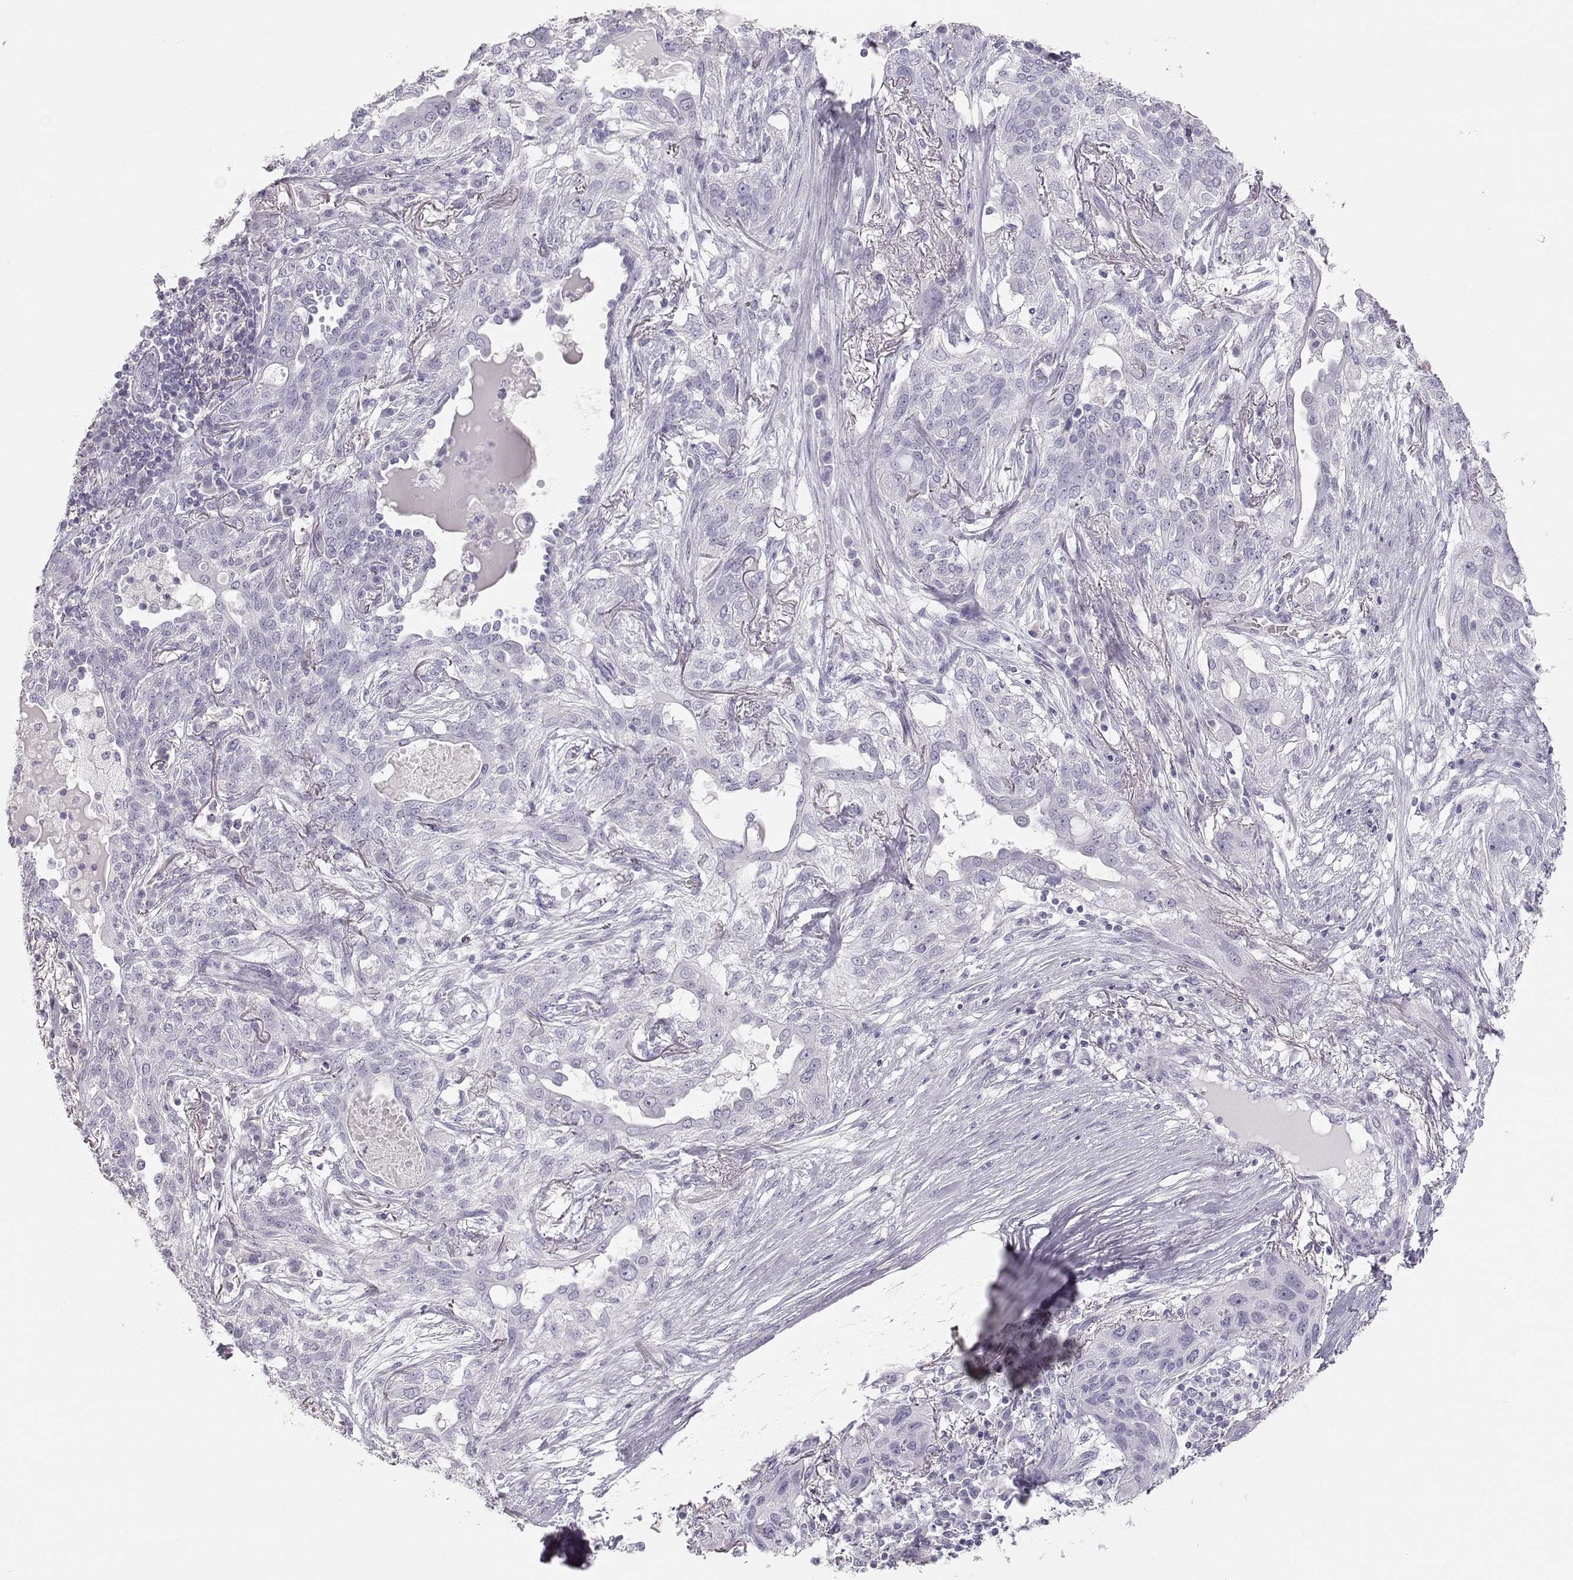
{"staining": {"intensity": "negative", "quantity": "none", "location": "none"}, "tissue": "lung cancer", "cell_type": "Tumor cells", "image_type": "cancer", "snomed": [{"axis": "morphology", "description": "Squamous cell carcinoma, NOS"}, {"axis": "topography", "description": "Lung"}], "caption": "Immunohistochemistry photomicrograph of human lung squamous cell carcinoma stained for a protein (brown), which reveals no positivity in tumor cells. (Brightfield microscopy of DAB immunohistochemistry (IHC) at high magnification).", "gene": "LEPR", "patient": {"sex": "female", "age": 70}}